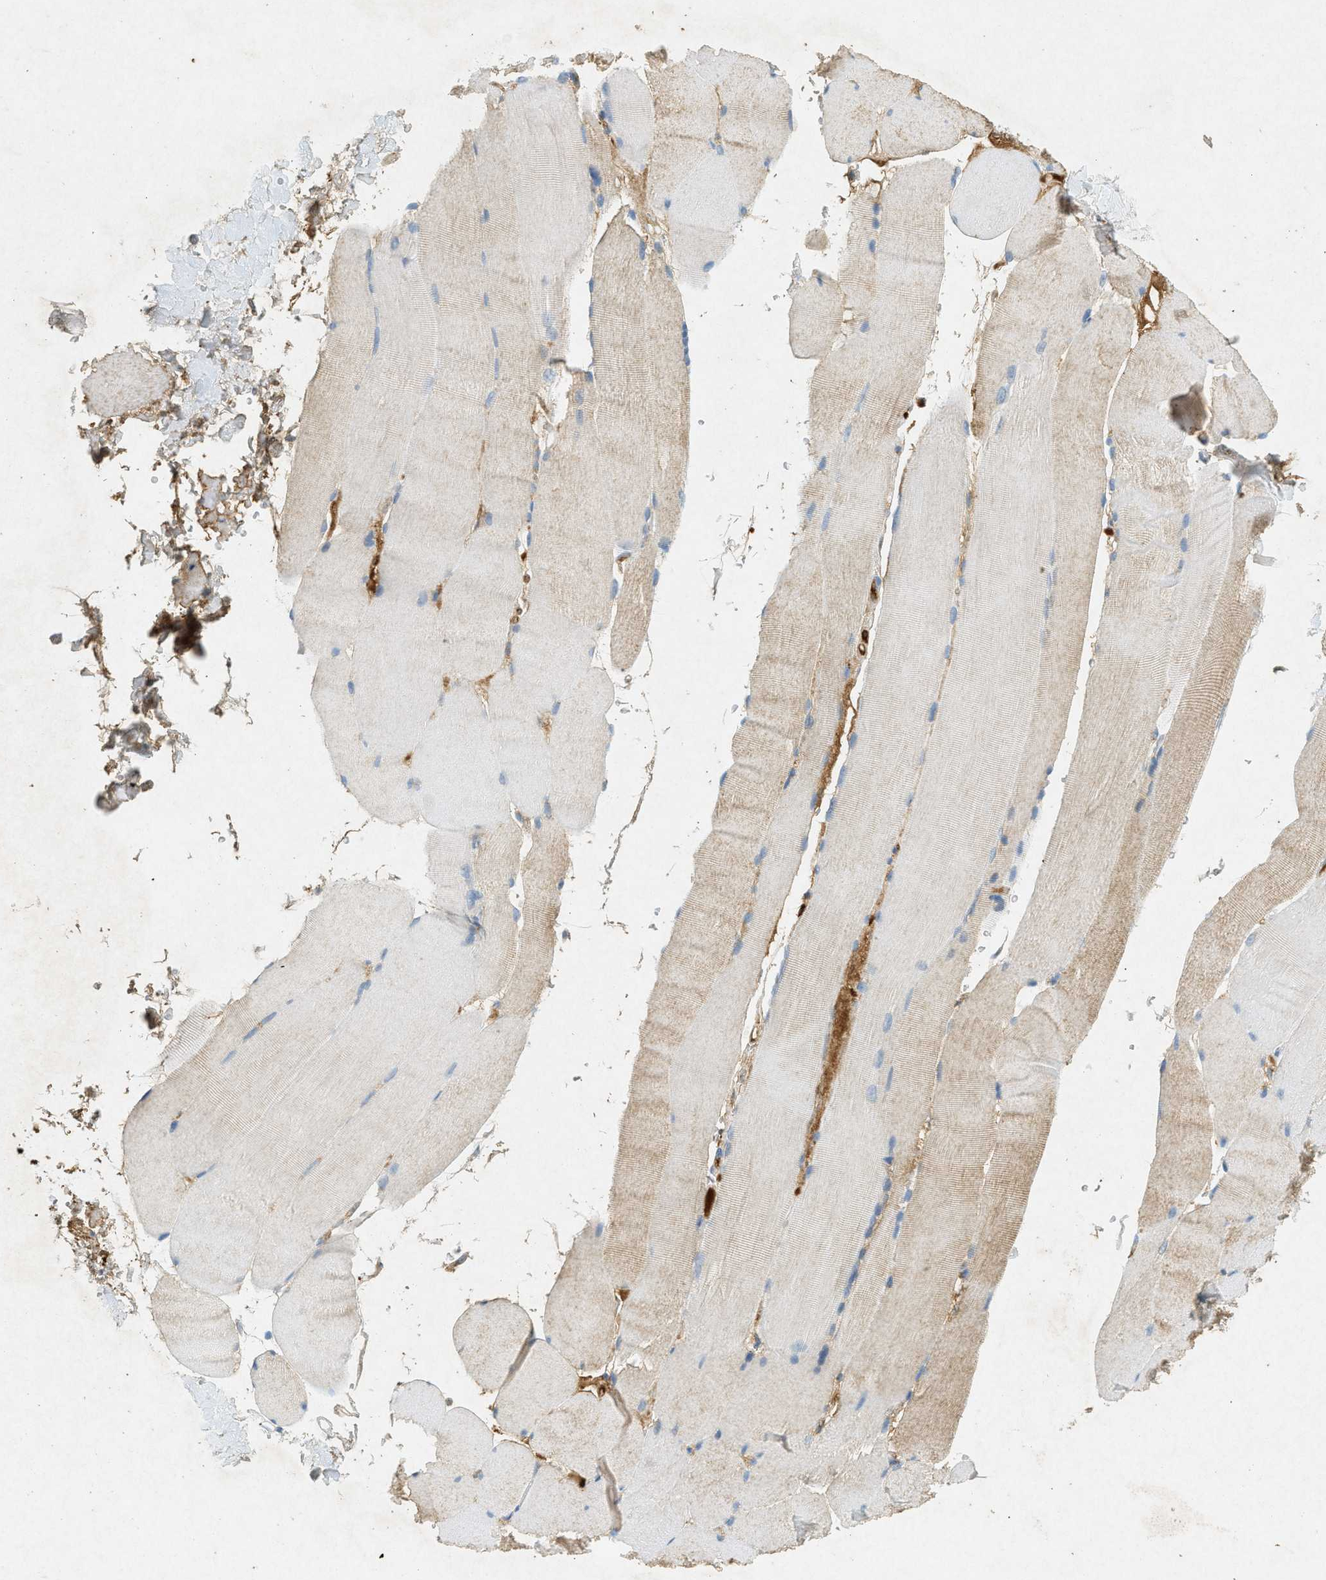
{"staining": {"intensity": "moderate", "quantity": "25%-75%", "location": "cytoplasmic/membranous"}, "tissue": "skeletal muscle", "cell_type": "Myocytes", "image_type": "normal", "snomed": [{"axis": "morphology", "description": "Normal tissue, NOS"}, {"axis": "topography", "description": "Skin"}, {"axis": "topography", "description": "Skeletal muscle"}], "caption": "Immunohistochemistry photomicrograph of normal skeletal muscle: human skeletal muscle stained using immunohistochemistry (IHC) exhibits medium levels of moderate protein expression localized specifically in the cytoplasmic/membranous of myocytes, appearing as a cytoplasmic/membranous brown color.", "gene": "F2", "patient": {"sex": "male", "age": 83}}